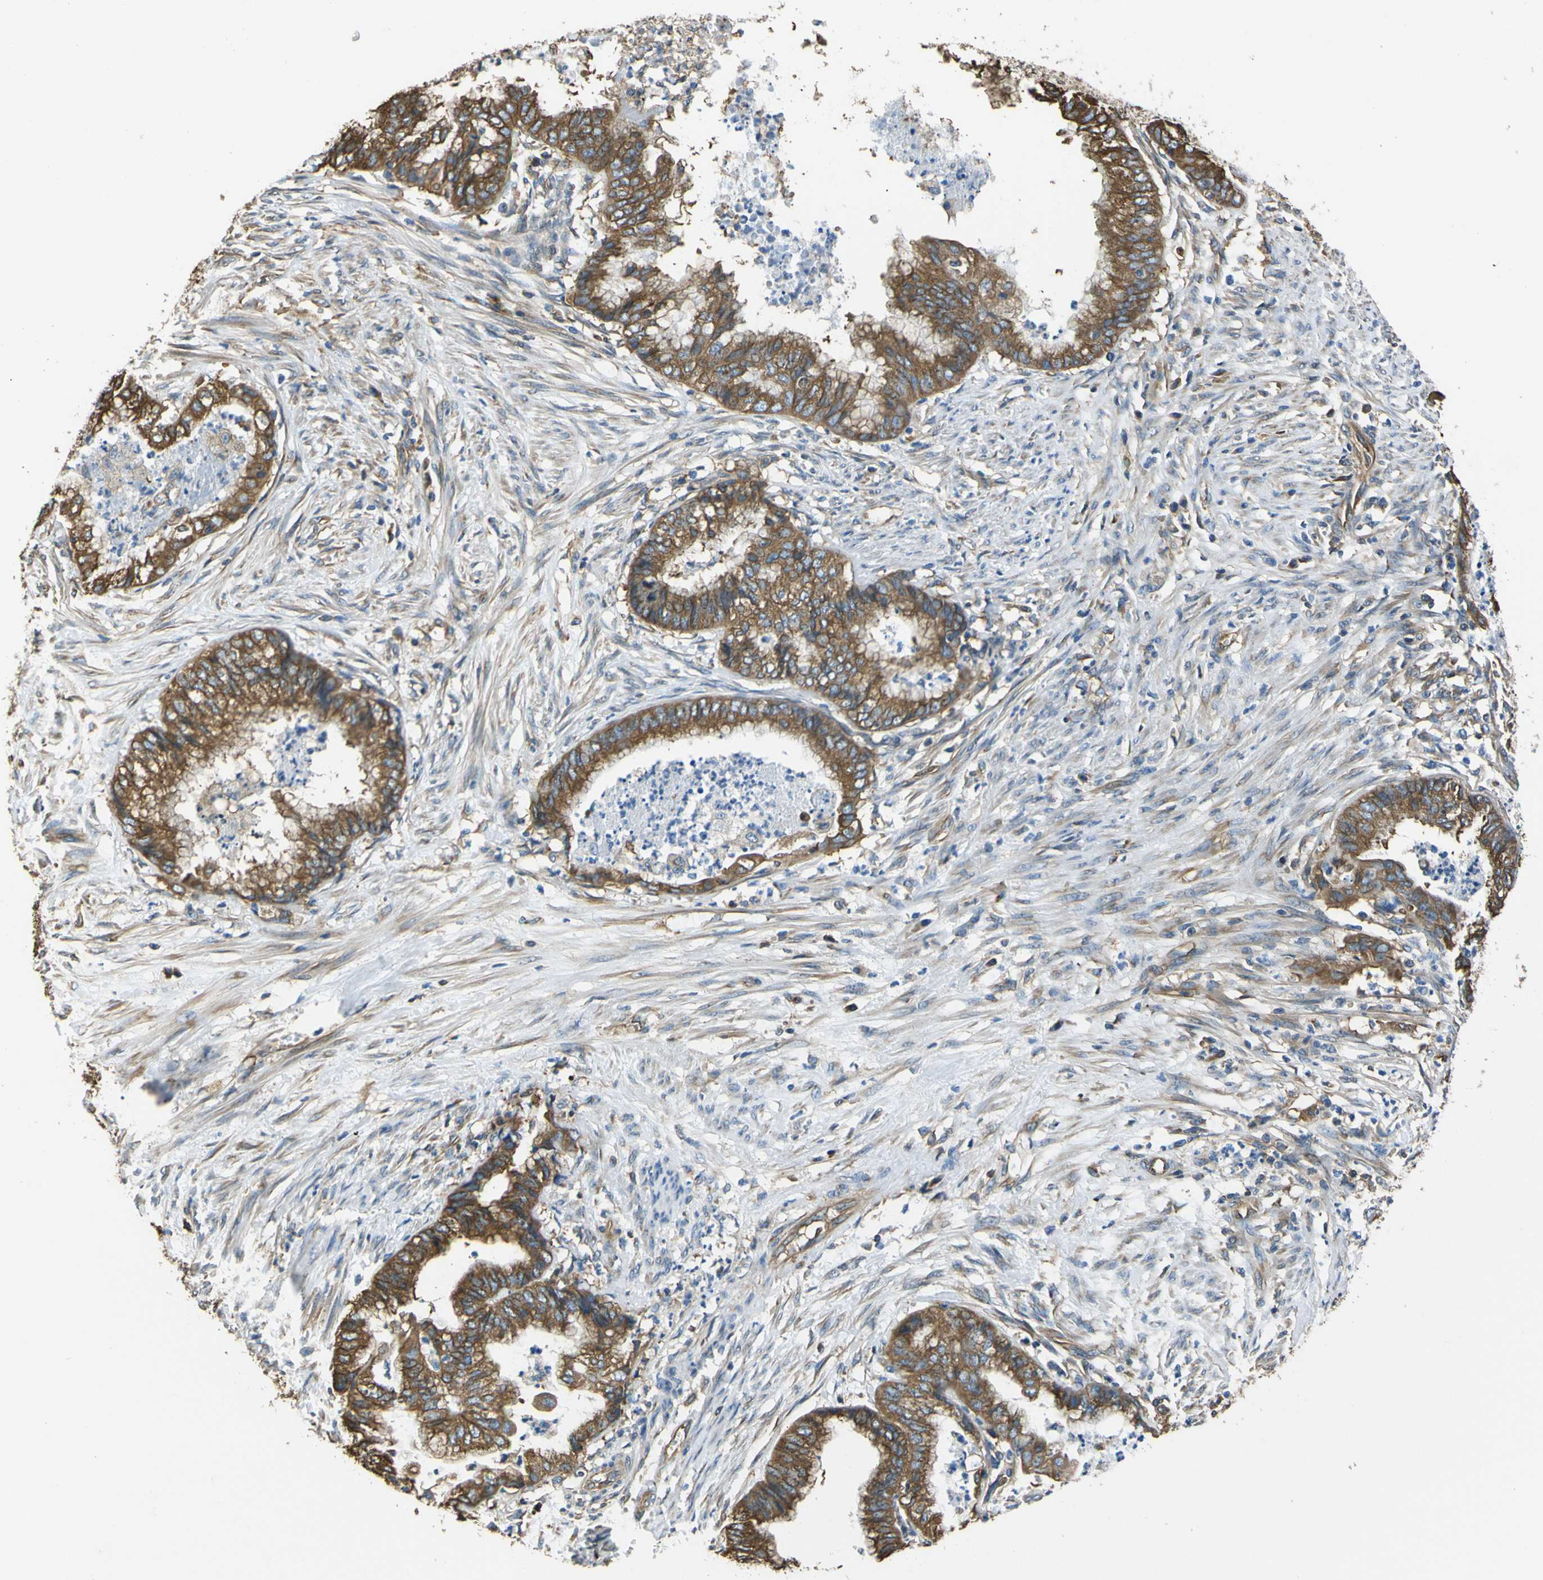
{"staining": {"intensity": "strong", "quantity": ">75%", "location": "cytoplasmic/membranous"}, "tissue": "endometrial cancer", "cell_type": "Tumor cells", "image_type": "cancer", "snomed": [{"axis": "morphology", "description": "Necrosis, NOS"}, {"axis": "morphology", "description": "Adenocarcinoma, NOS"}, {"axis": "topography", "description": "Endometrium"}], "caption": "A brown stain highlights strong cytoplasmic/membranous positivity of a protein in endometrial adenocarcinoma tumor cells.", "gene": "TUBB", "patient": {"sex": "female", "age": 79}}